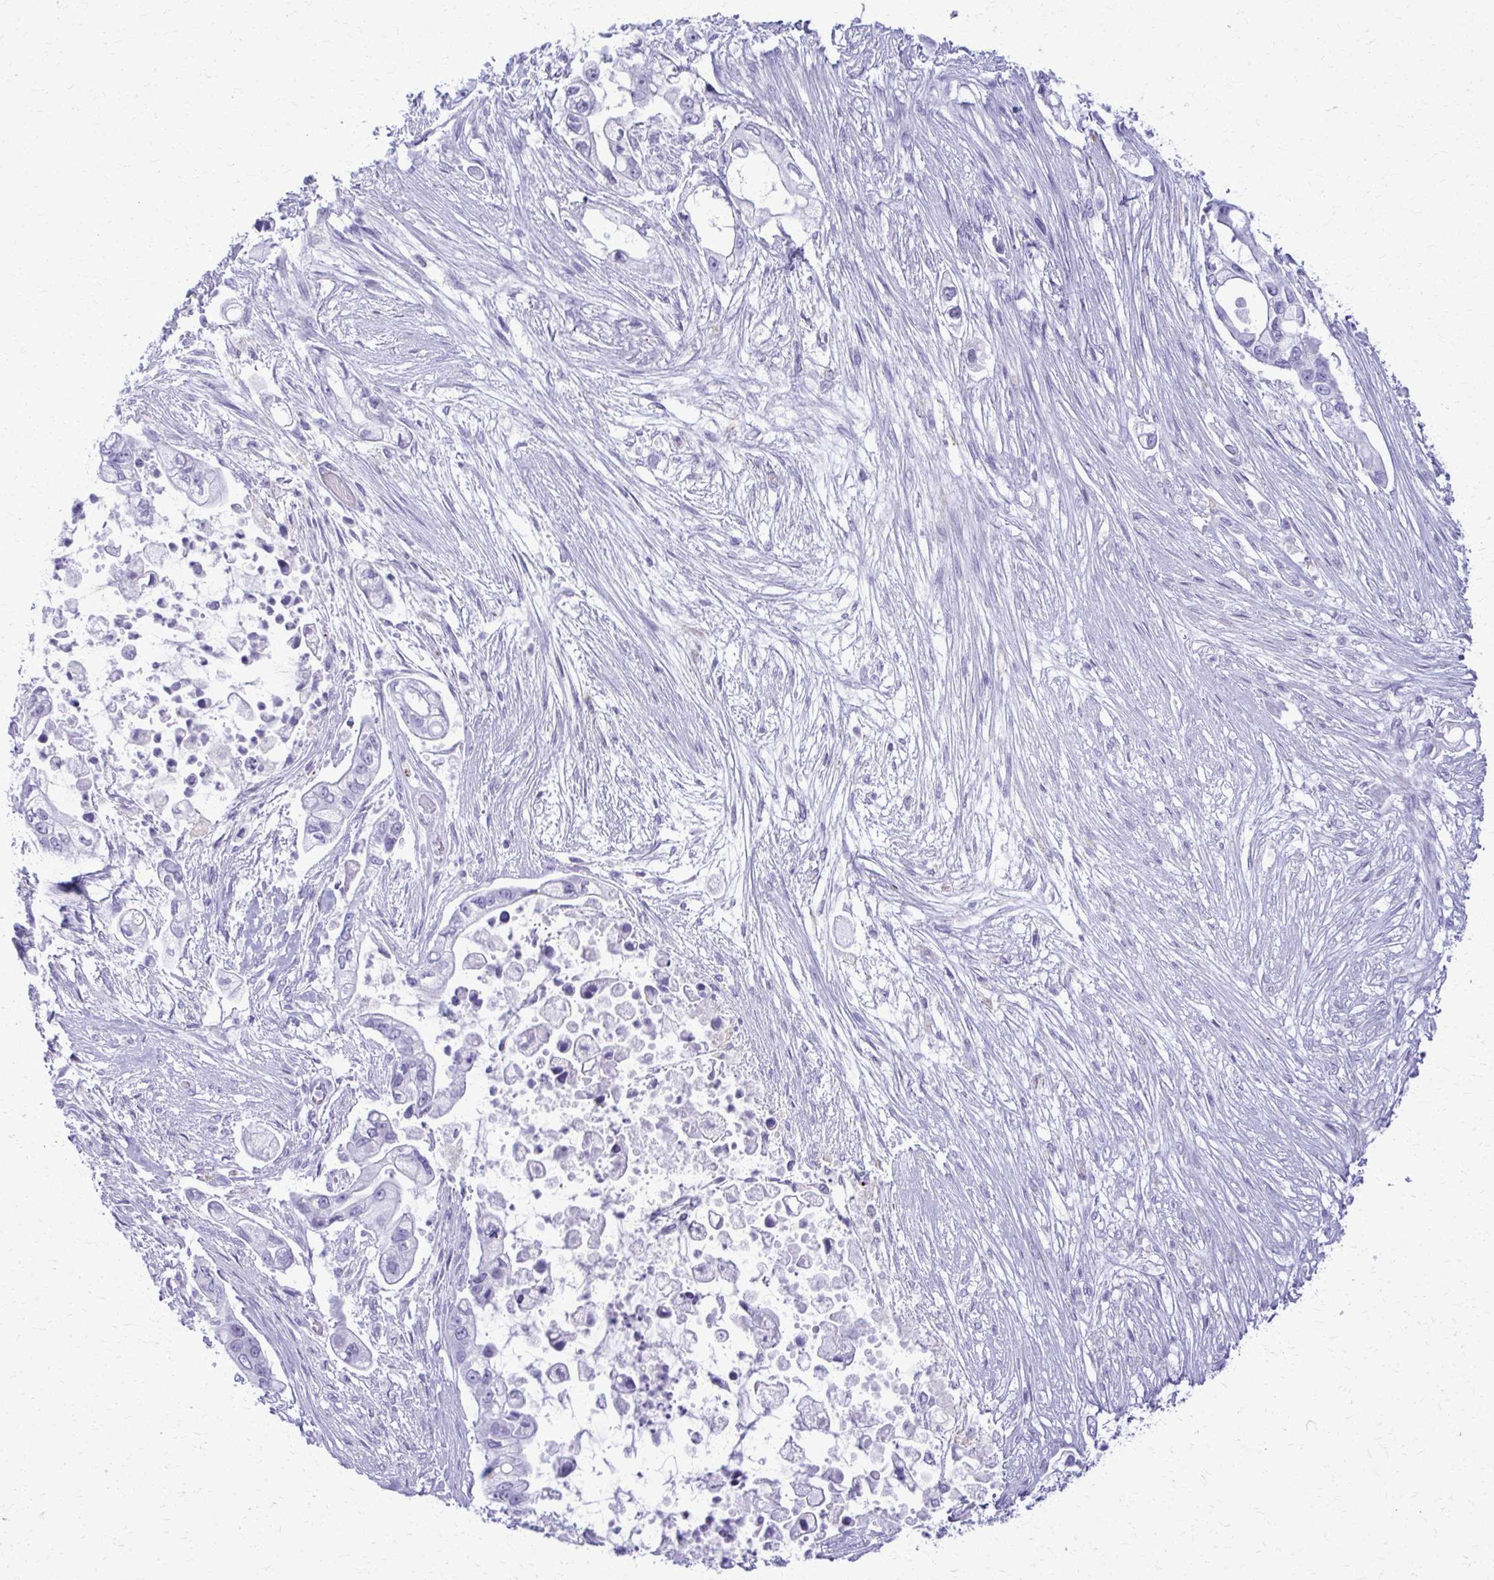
{"staining": {"intensity": "negative", "quantity": "none", "location": "none"}, "tissue": "pancreatic cancer", "cell_type": "Tumor cells", "image_type": "cancer", "snomed": [{"axis": "morphology", "description": "Adenocarcinoma, NOS"}, {"axis": "topography", "description": "Pancreas"}], "caption": "This photomicrograph is of pancreatic adenocarcinoma stained with immunohistochemistry (IHC) to label a protein in brown with the nuclei are counter-stained blue. There is no expression in tumor cells. (Brightfield microscopy of DAB immunohistochemistry (IHC) at high magnification).", "gene": "ACSM2B", "patient": {"sex": "female", "age": 69}}